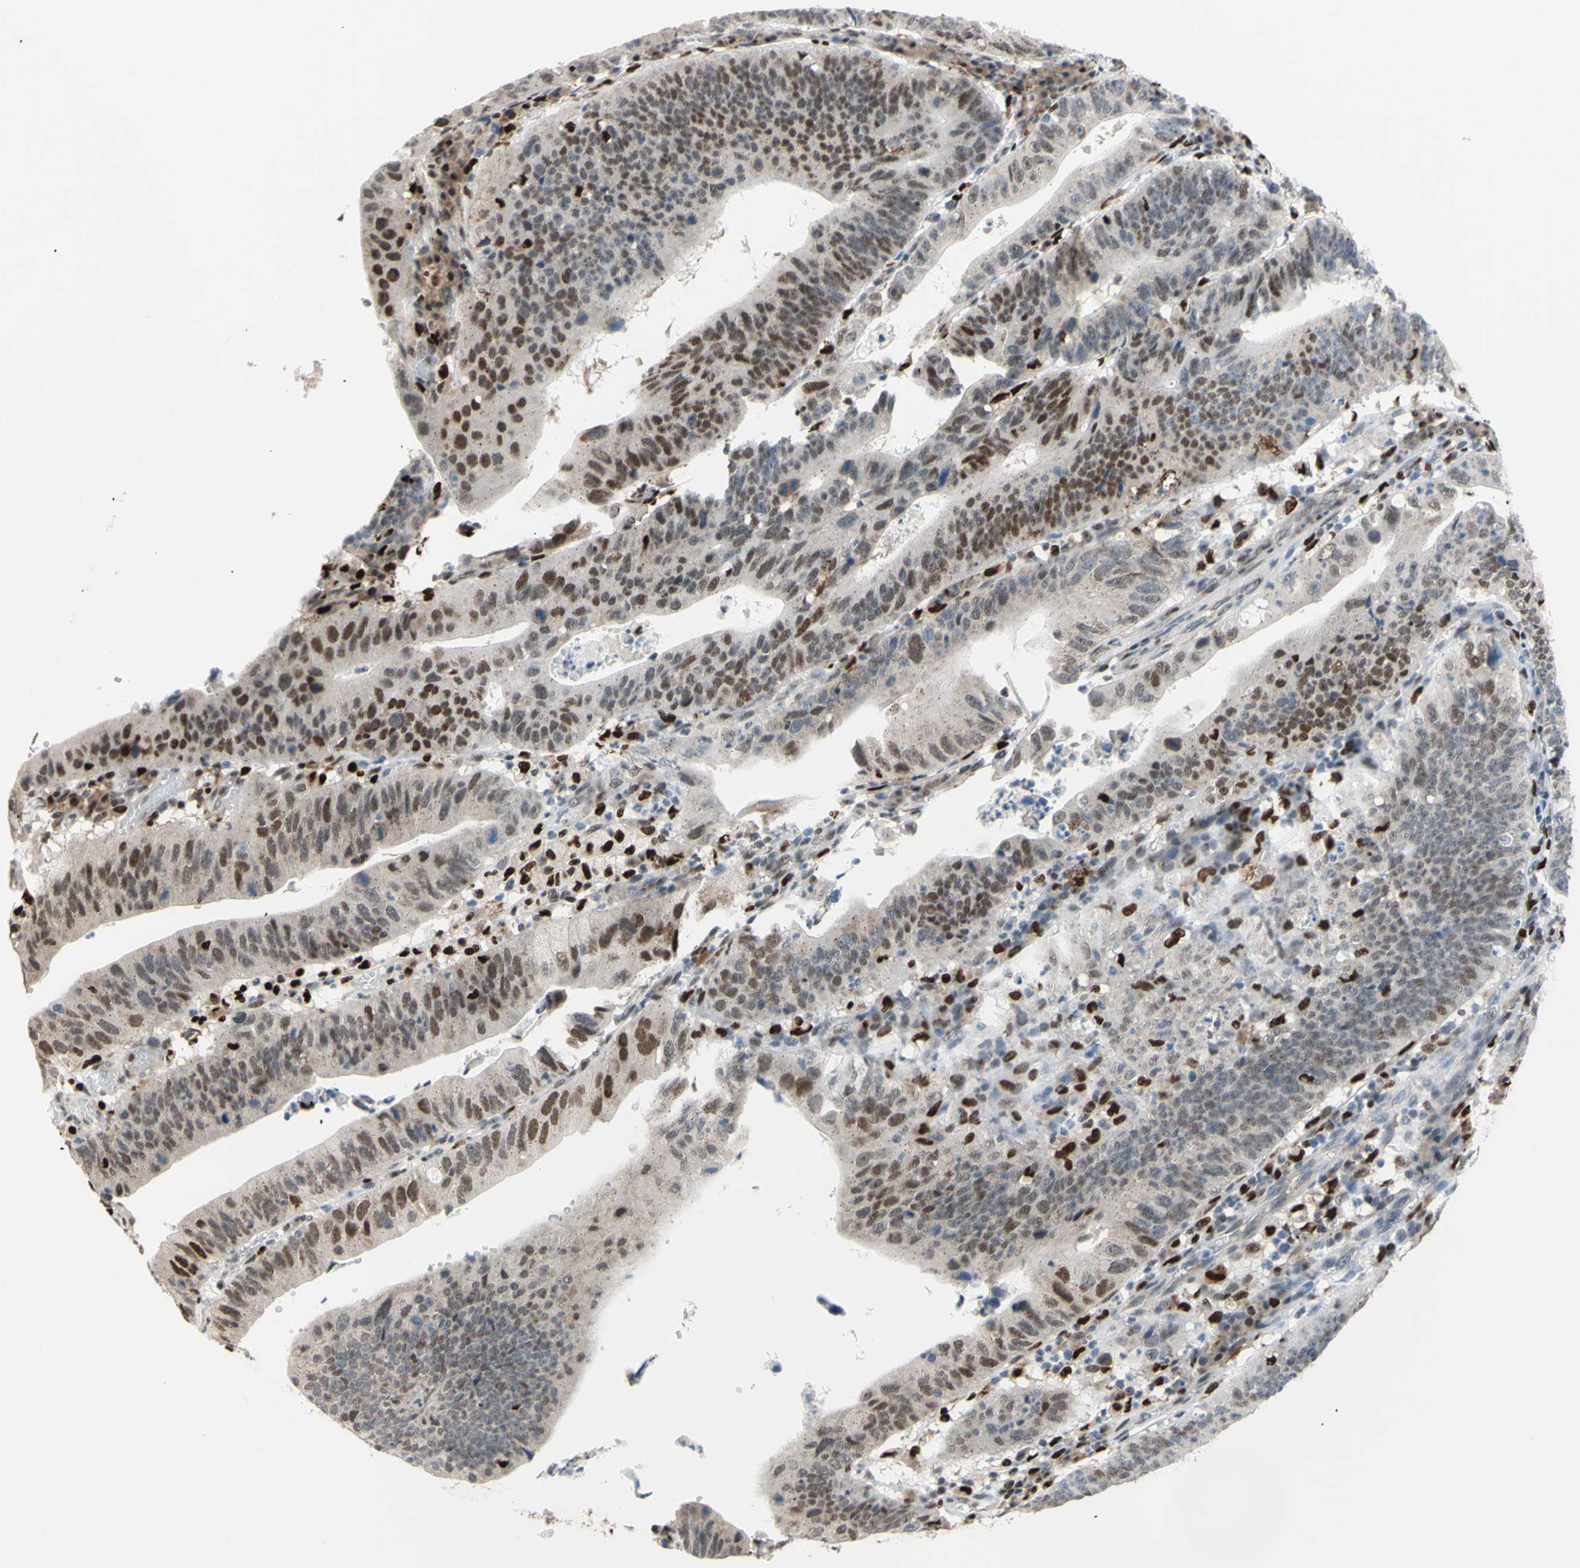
{"staining": {"intensity": "moderate", "quantity": ">75%", "location": "cytoplasmic/membranous,nuclear"}, "tissue": "stomach cancer", "cell_type": "Tumor cells", "image_type": "cancer", "snomed": [{"axis": "morphology", "description": "Adenocarcinoma, NOS"}, {"axis": "topography", "description": "Stomach"}], "caption": "High-magnification brightfield microscopy of stomach adenocarcinoma stained with DAB (brown) and counterstained with hematoxylin (blue). tumor cells exhibit moderate cytoplasmic/membranous and nuclear staining is present in approximately>75% of cells.", "gene": "EED", "patient": {"sex": "male", "age": 59}}